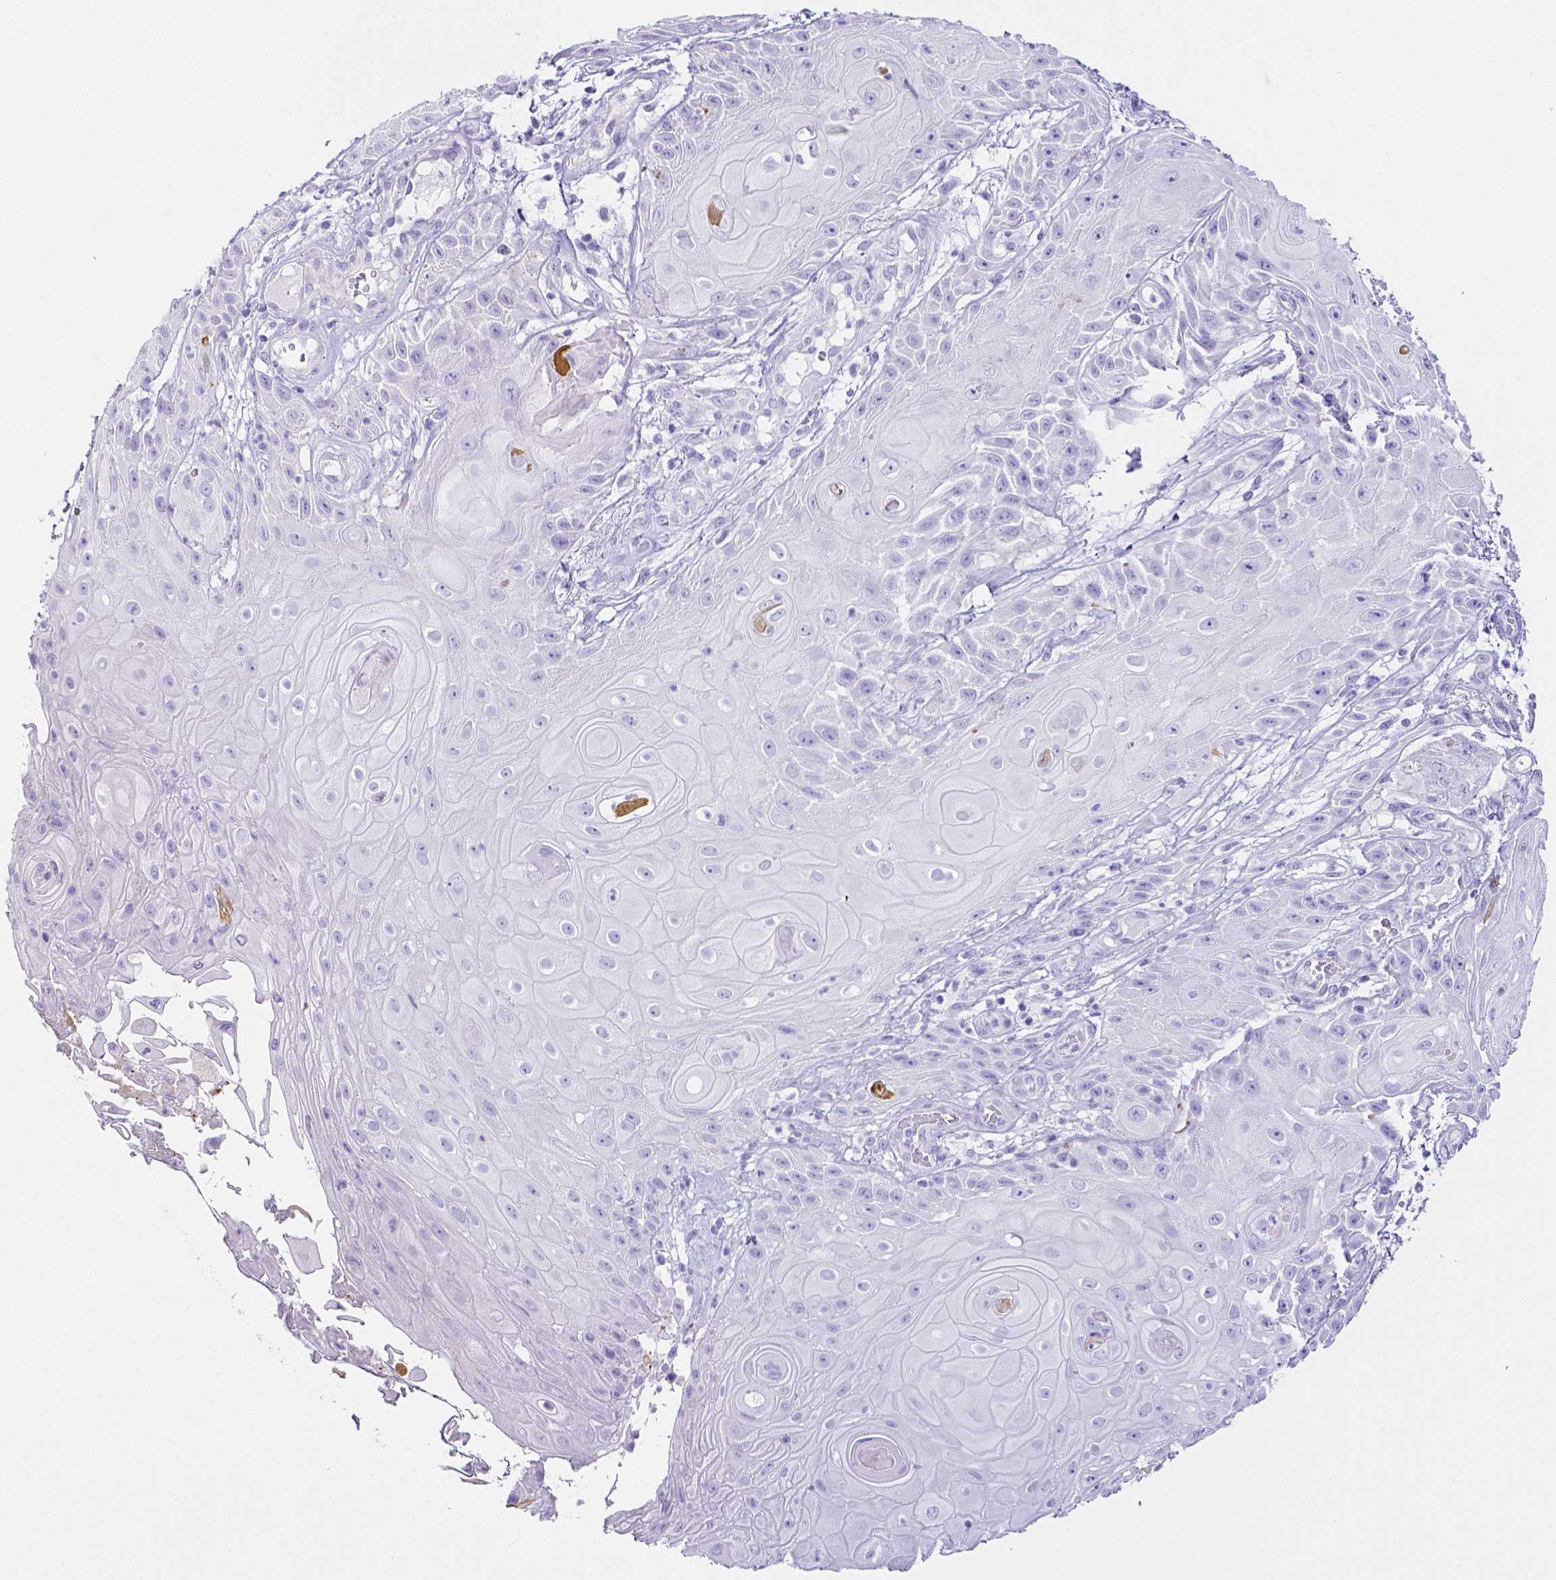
{"staining": {"intensity": "negative", "quantity": "none", "location": "none"}, "tissue": "skin cancer", "cell_type": "Tumor cells", "image_type": "cancer", "snomed": [{"axis": "morphology", "description": "Squamous cell carcinoma, NOS"}, {"axis": "topography", "description": "Skin"}], "caption": "Image shows no significant protein positivity in tumor cells of skin squamous cell carcinoma.", "gene": "ARHGAP36", "patient": {"sex": "male", "age": 62}}